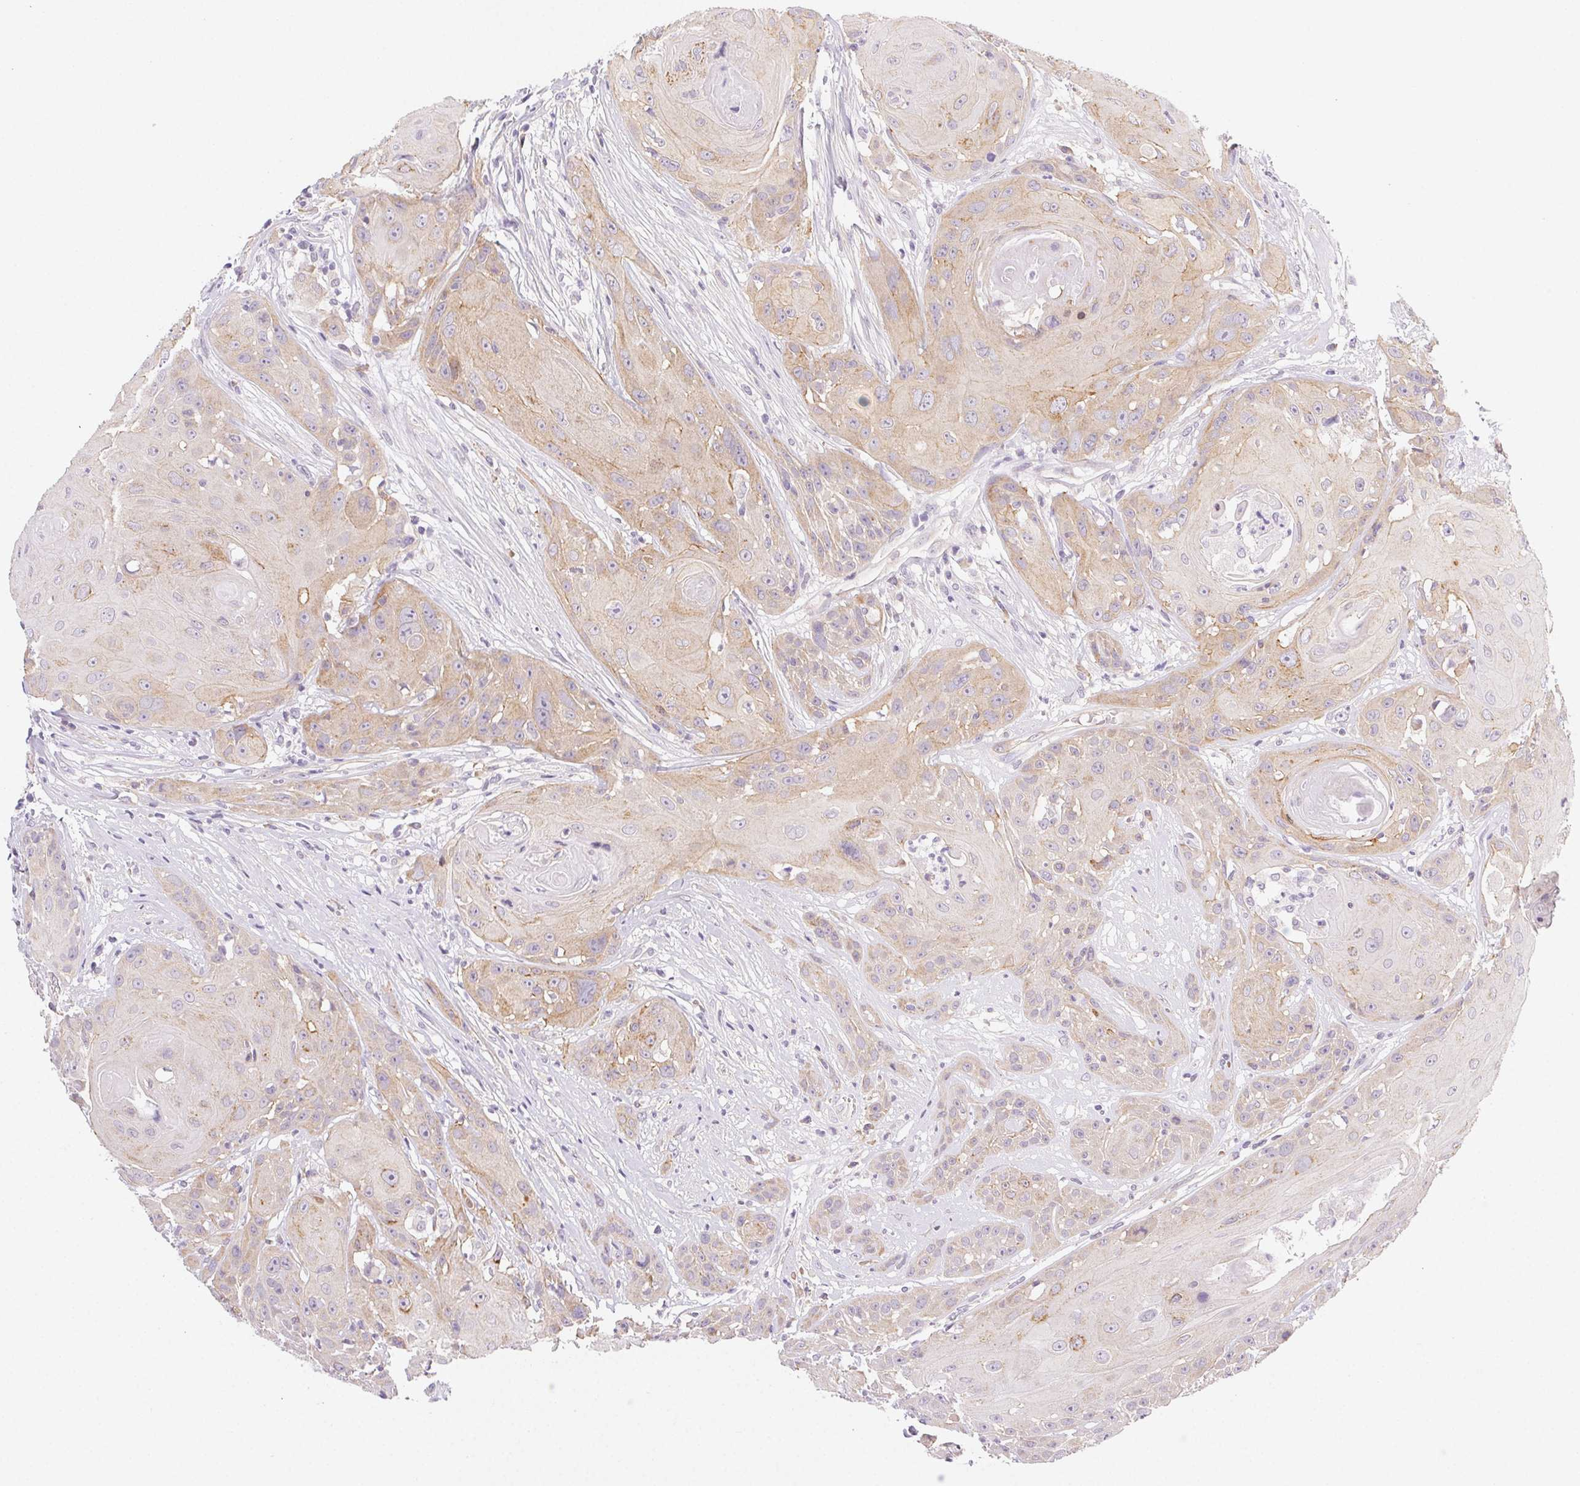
{"staining": {"intensity": "weak", "quantity": "25%-75%", "location": "cytoplasmic/membranous"}, "tissue": "head and neck cancer", "cell_type": "Tumor cells", "image_type": "cancer", "snomed": [{"axis": "morphology", "description": "Squamous cell carcinoma, NOS"}, {"axis": "topography", "description": "Skin"}, {"axis": "topography", "description": "Head-Neck"}], "caption": "Protein positivity by immunohistochemistry demonstrates weak cytoplasmic/membranous staining in about 25%-75% of tumor cells in squamous cell carcinoma (head and neck). The staining was performed using DAB (3,3'-diaminobenzidine) to visualize the protein expression in brown, while the nuclei were stained in blue with hematoxylin (Magnification: 20x).", "gene": "CSN1S1", "patient": {"sex": "male", "age": 80}}